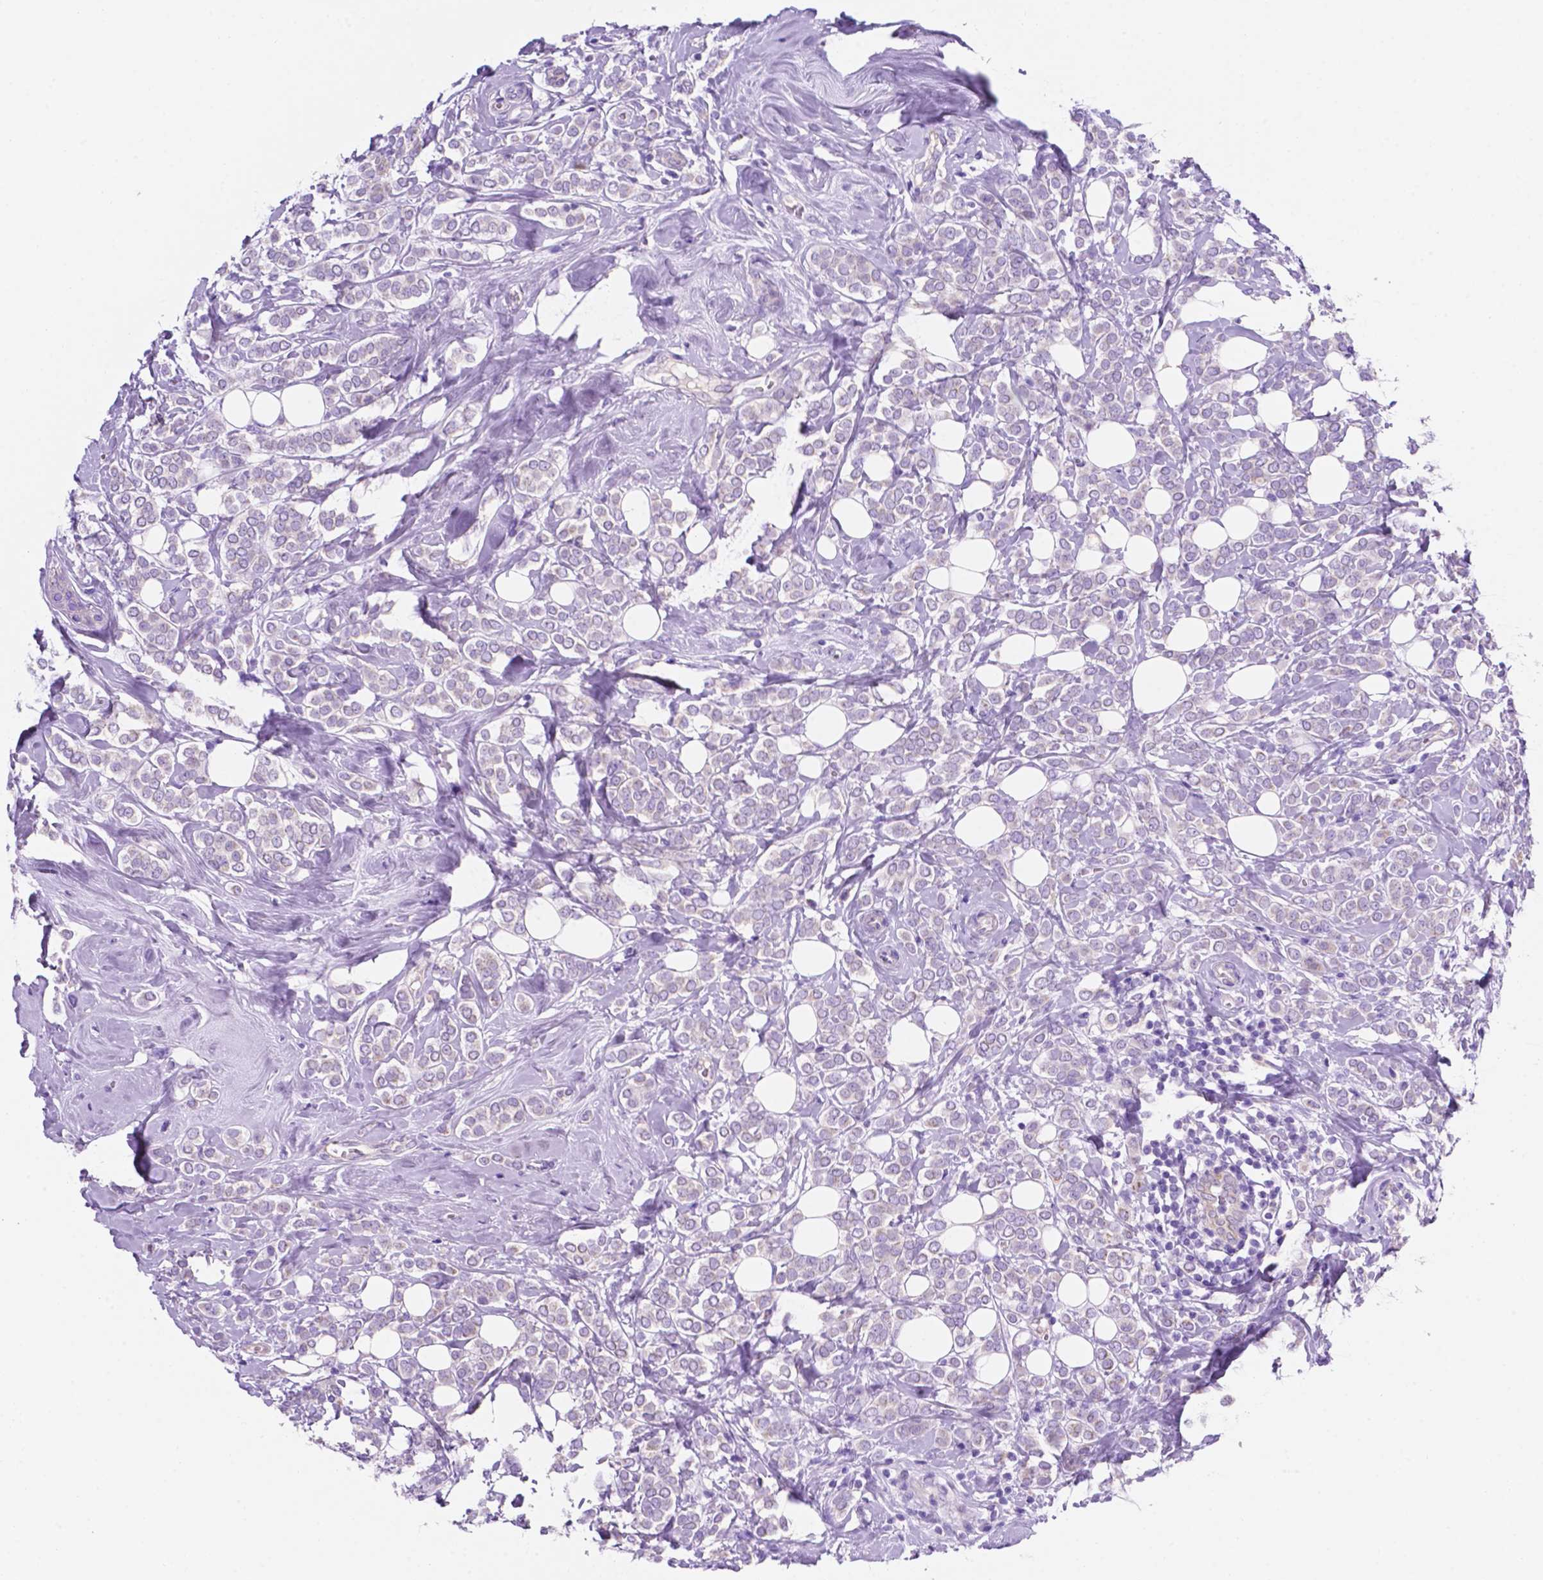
{"staining": {"intensity": "negative", "quantity": "none", "location": "none"}, "tissue": "breast cancer", "cell_type": "Tumor cells", "image_type": "cancer", "snomed": [{"axis": "morphology", "description": "Lobular carcinoma"}, {"axis": "topography", "description": "Breast"}], "caption": "DAB immunohistochemical staining of breast lobular carcinoma demonstrates no significant expression in tumor cells. (Brightfield microscopy of DAB (3,3'-diaminobenzidine) immunohistochemistry at high magnification).", "gene": "CEACAM7", "patient": {"sex": "female", "age": 49}}